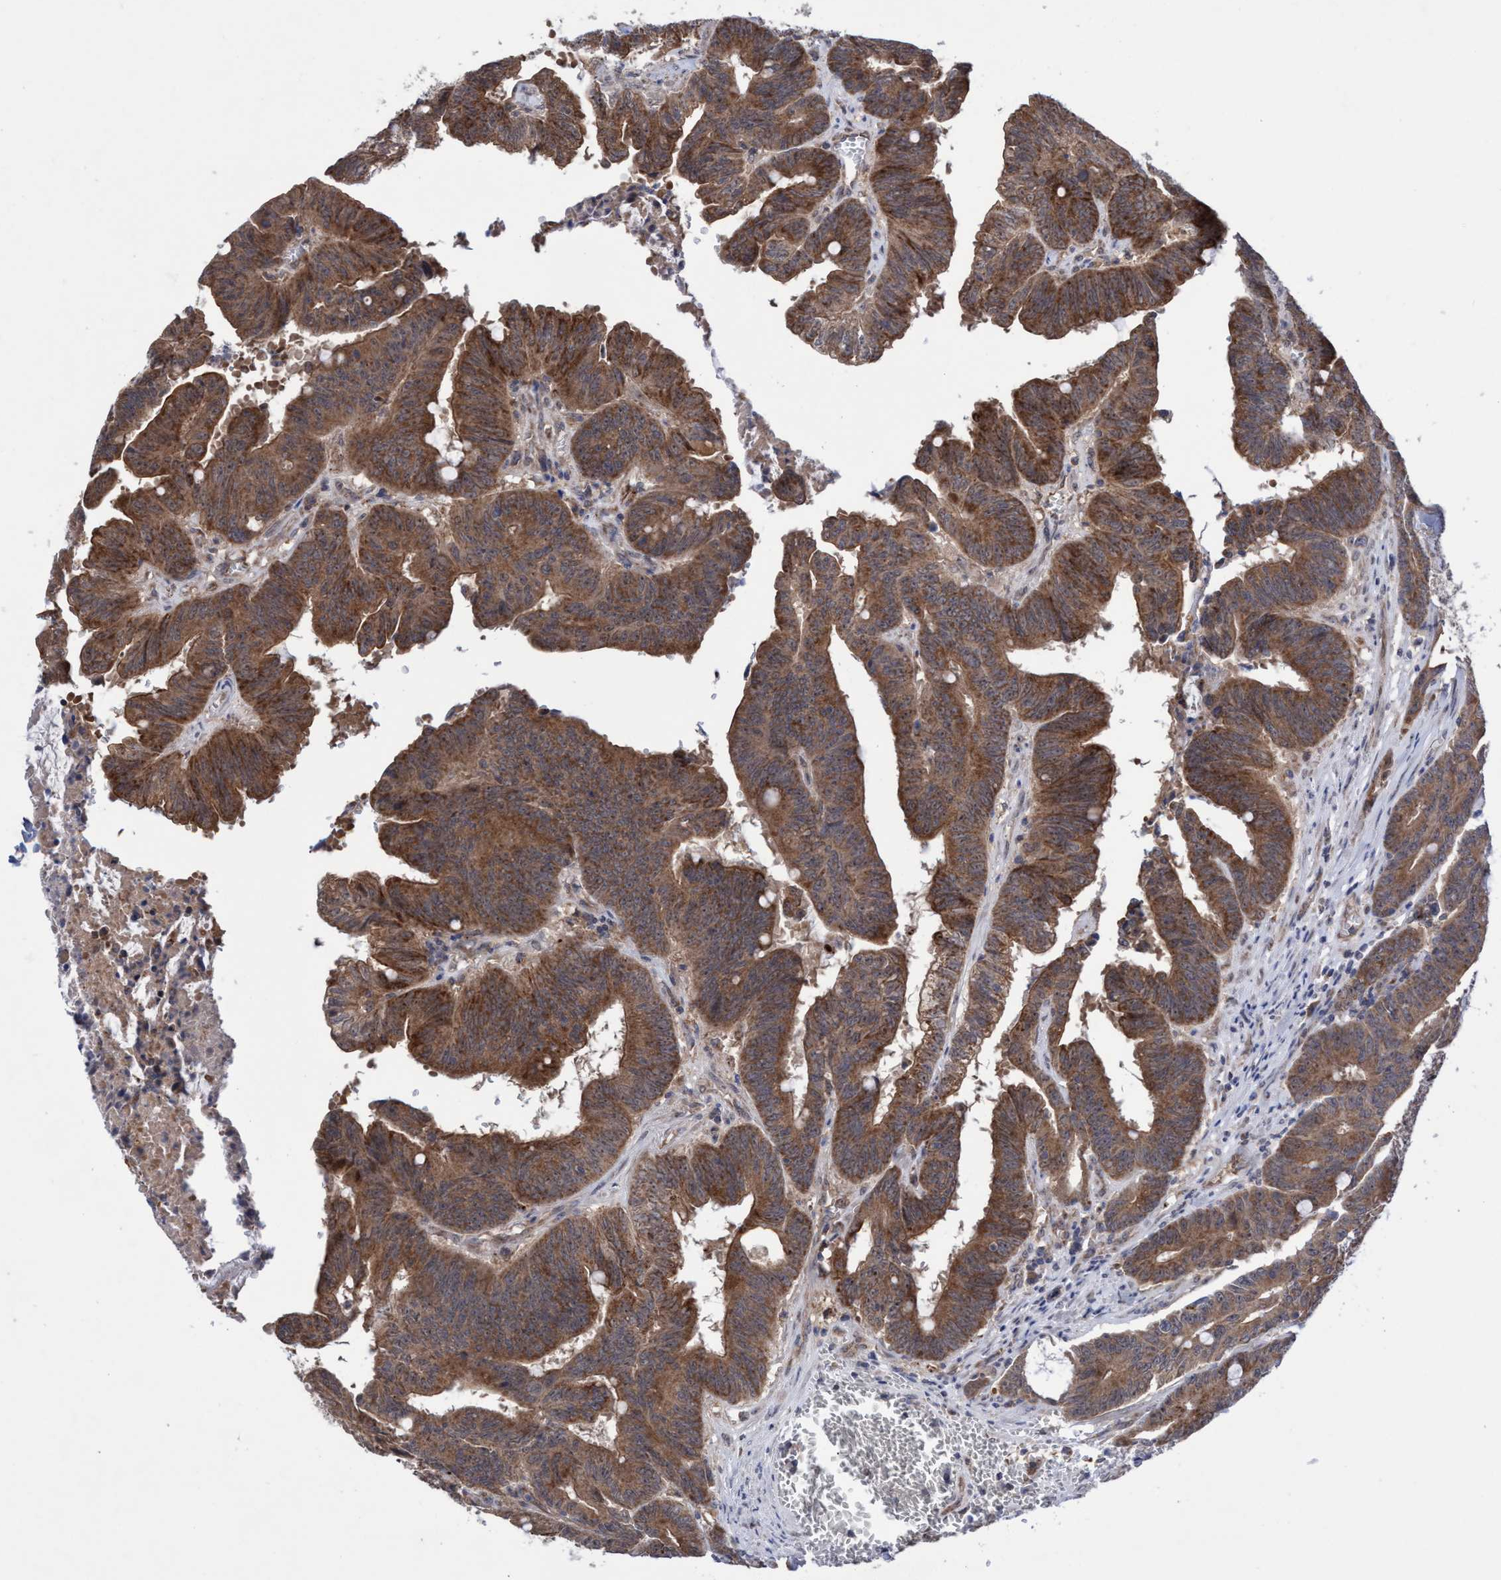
{"staining": {"intensity": "moderate", "quantity": ">75%", "location": "cytoplasmic/membranous,nuclear"}, "tissue": "colorectal cancer", "cell_type": "Tumor cells", "image_type": "cancer", "snomed": [{"axis": "morphology", "description": "Adenocarcinoma, NOS"}, {"axis": "topography", "description": "Colon"}], "caption": "A micrograph of human colorectal adenocarcinoma stained for a protein exhibits moderate cytoplasmic/membranous and nuclear brown staining in tumor cells.", "gene": "P2RY14", "patient": {"sex": "male", "age": 45}}